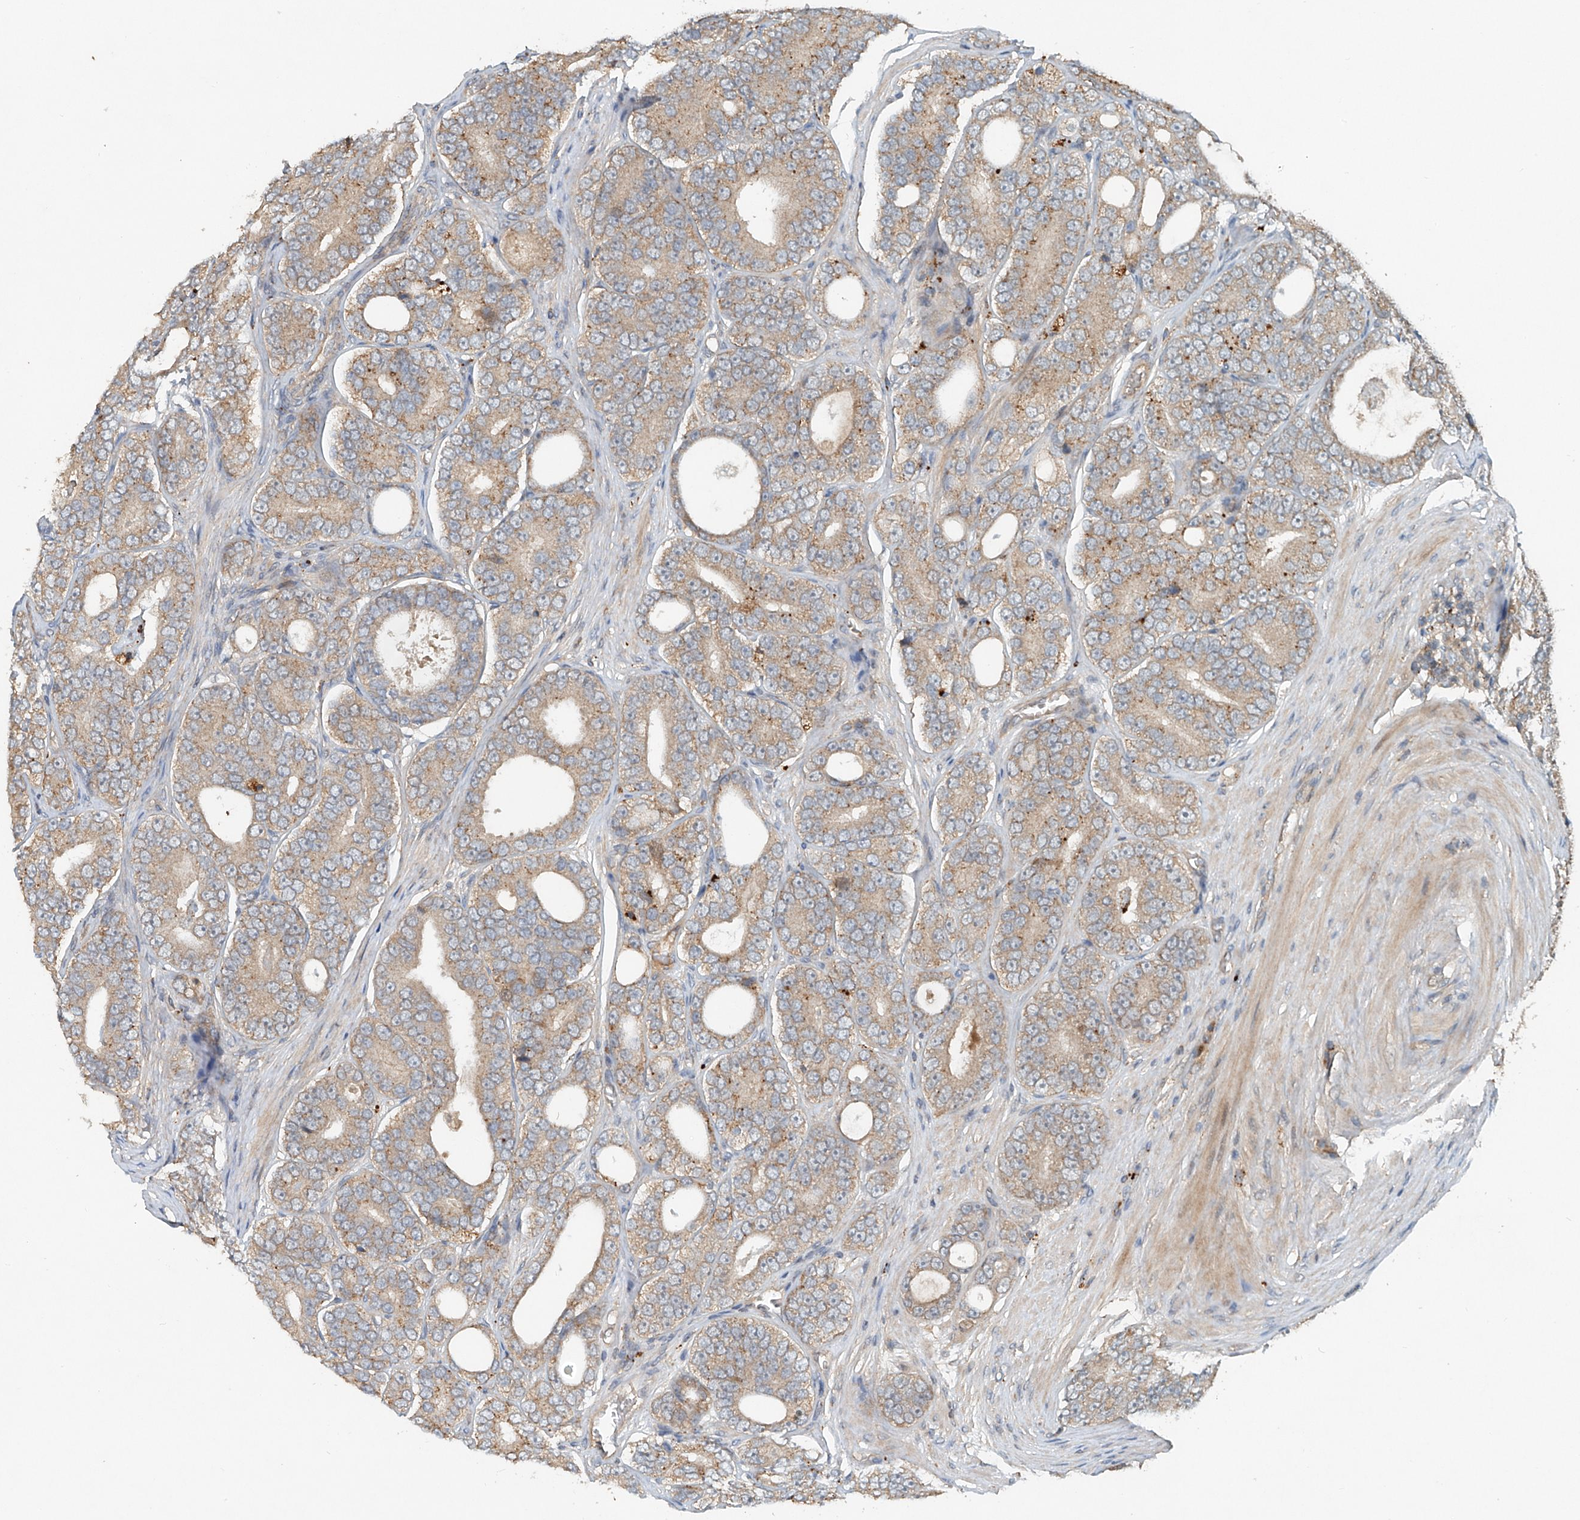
{"staining": {"intensity": "weak", "quantity": ">75%", "location": "cytoplasmic/membranous"}, "tissue": "prostate cancer", "cell_type": "Tumor cells", "image_type": "cancer", "snomed": [{"axis": "morphology", "description": "Adenocarcinoma, High grade"}, {"axis": "topography", "description": "Prostate"}], "caption": "Prostate cancer (high-grade adenocarcinoma) stained with immunohistochemistry (IHC) demonstrates weak cytoplasmic/membranous staining in approximately >75% of tumor cells. The staining was performed using DAB, with brown indicating positive protein expression. Nuclei are stained blue with hematoxylin.", "gene": "IER5", "patient": {"sex": "male", "age": 56}}